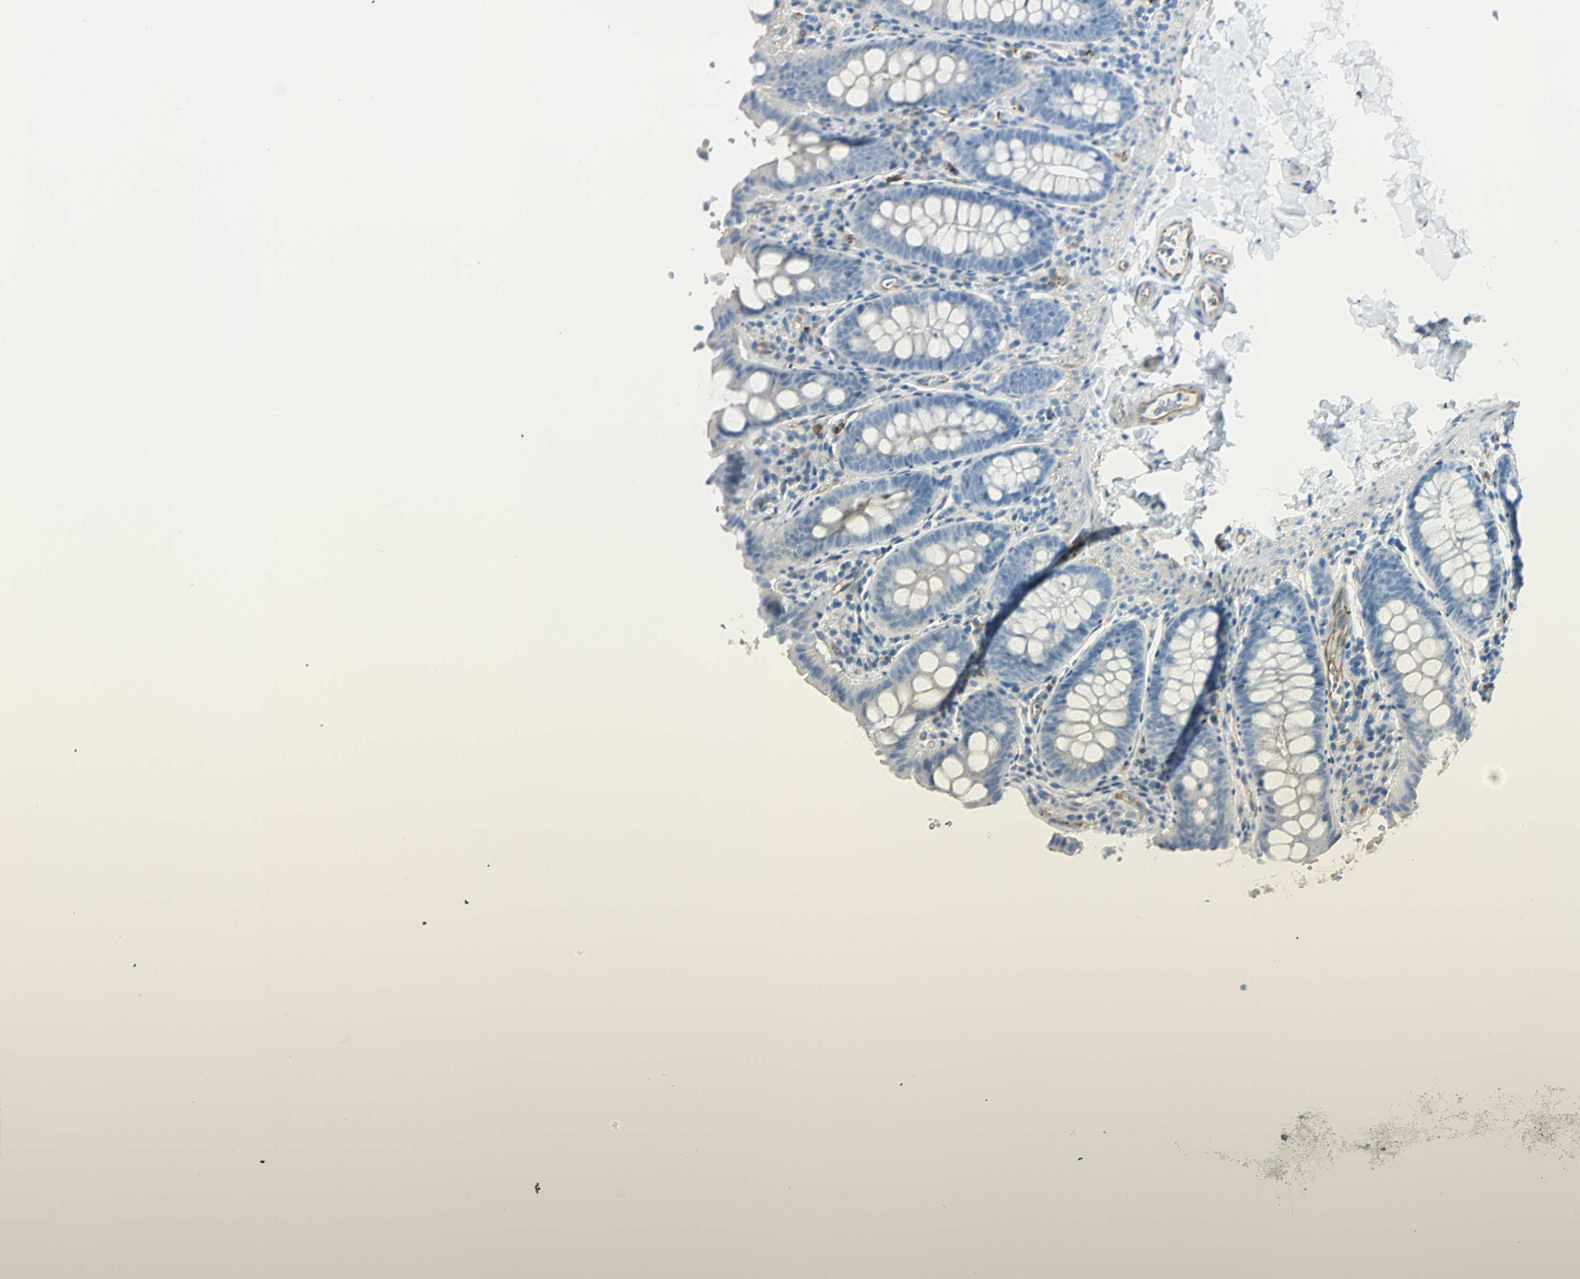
{"staining": {"intensity": "moderate", "quantity": ">75%", "location": "cytoplasmic/membranous"}, "tissue": "colon", "cell_type": "Endothelial cells", "image_type": "normal", "snomed": [{"axis": "morphology", "description": "Normal tissue, NOS"}, {"axis": "topography", "description": "Colon"}], "caption": "Colon stained with DAB IHC exhibits medium levels of moderate cytoplasmic/membranous staining in approximately >75% of endothelial cells. (DAB IHC, brown staining for protein, blue staining for nuclei).", "gene": "VPS9D1", "patient": {"sex": "female", "age": 61}}